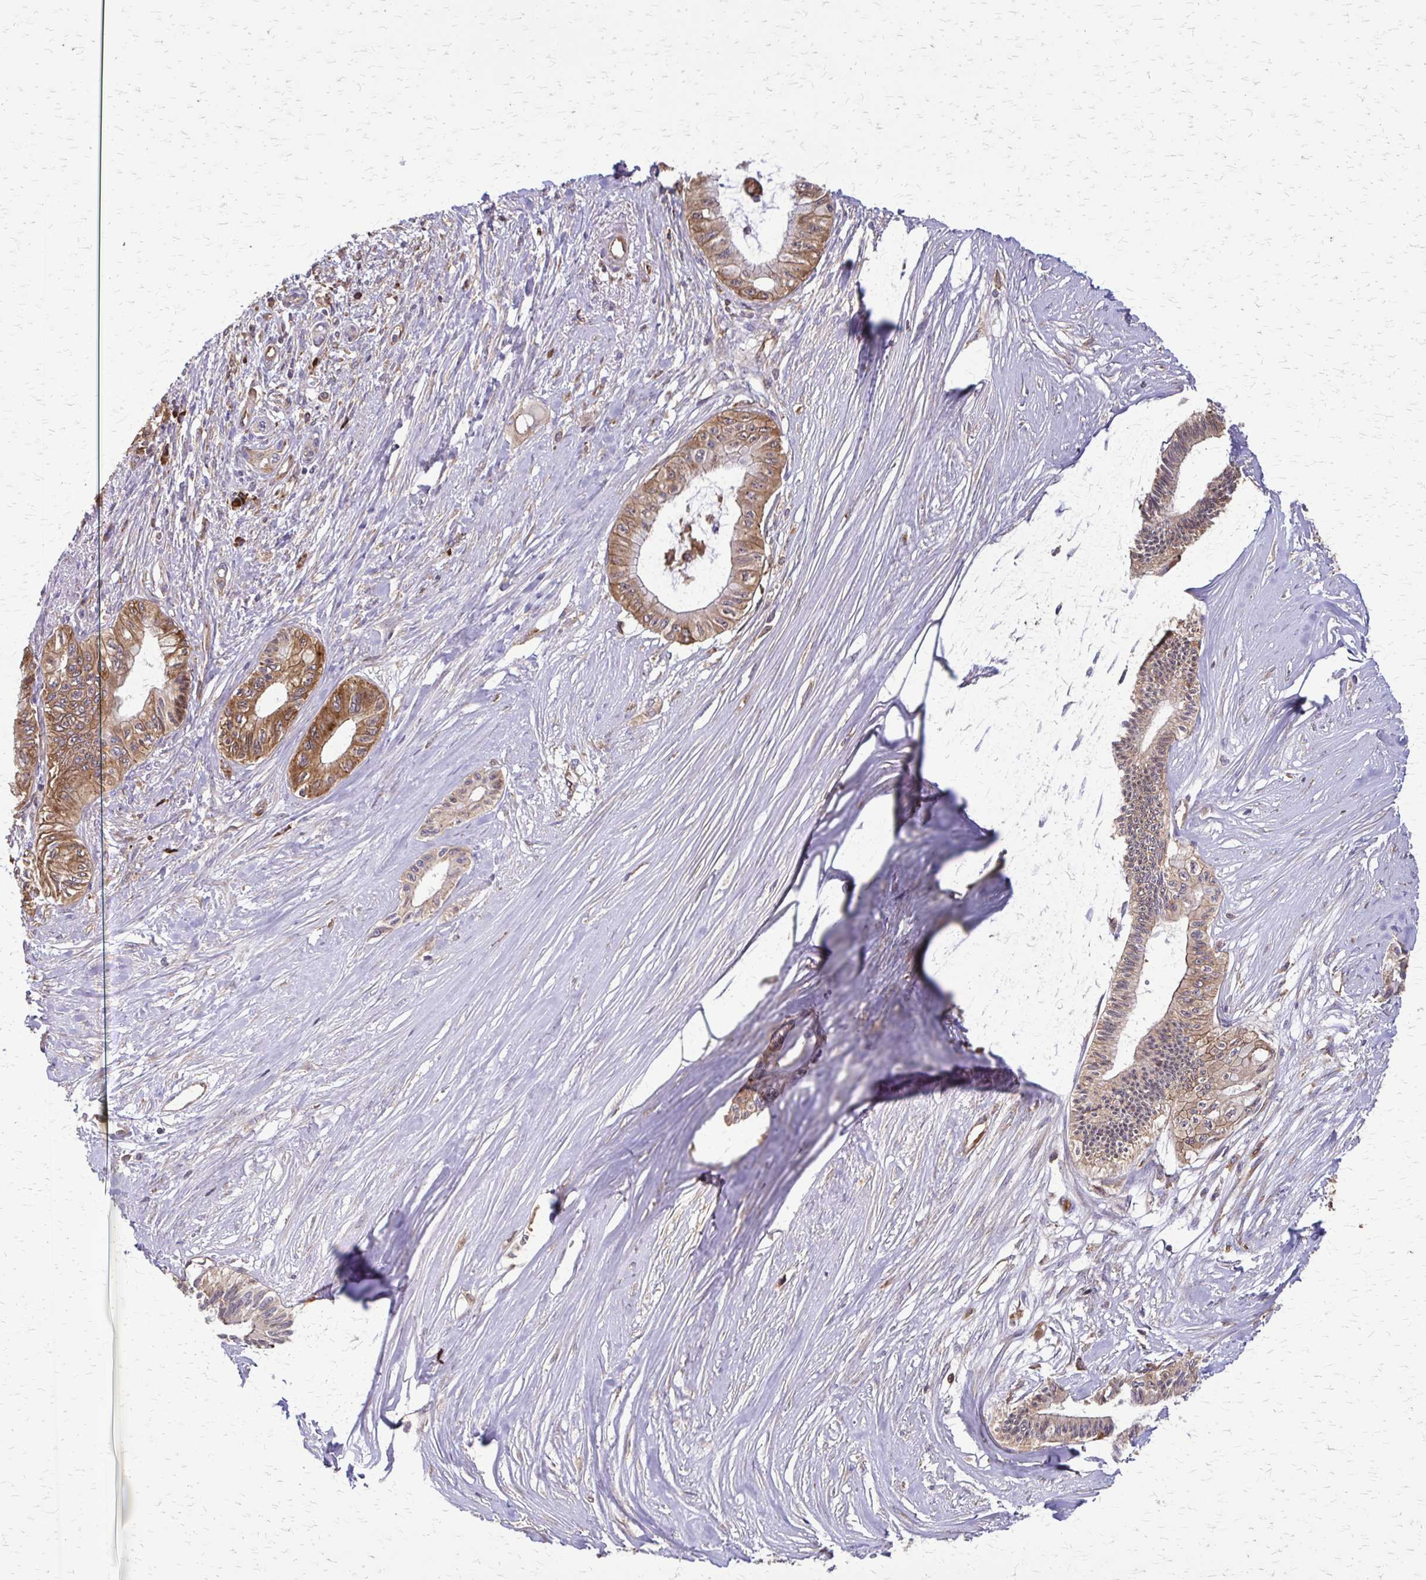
{"staining": {"intensity": "moderate", "quantity": ">75%", "location": "cytoplasmic/membranous"}, "tissue": "pancreatic cancer", "cell_type": "Tumor cells", "image_type": "cancer", "snomed": [{"axis": "morphology", "description": "Adenocarcinoma, NOS"}, {"axis": "topography", "description": "Pancreas"}], "caption": "Moderate cytoplasmic/membranous positivity for a protein is identified in about >75% of tumor cells of pancreatic cancer (adenocarcinoma) using immunohistochemistry (IHC).", "gene": "EEF2", "patient": {"sex": "male", "age": 71}}